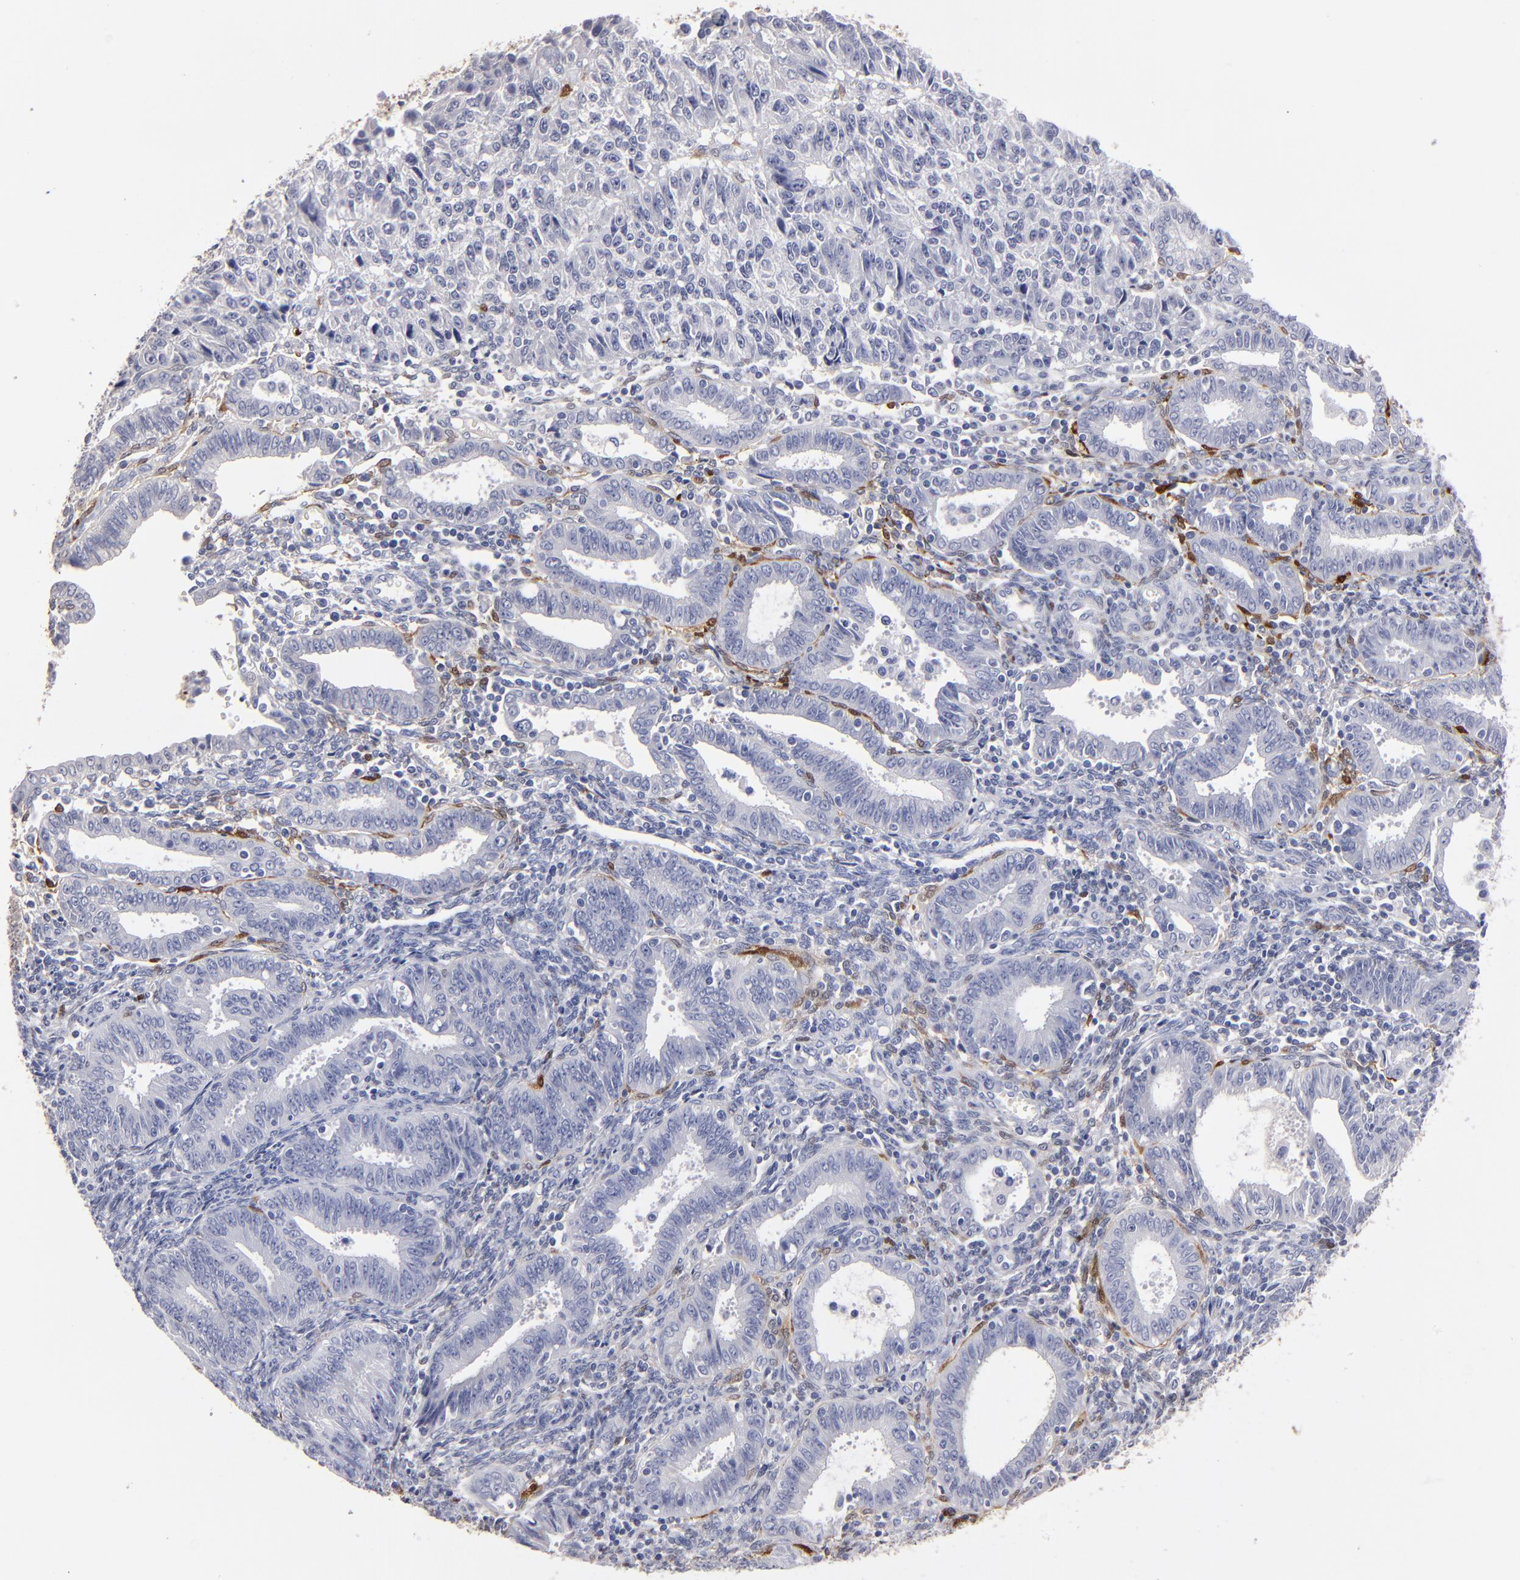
{"staining": {"intensity": "moderate", "quantity": "<25%", "location": "cytoplasmic/membranous"}, "tissue": "endometrial cancer", "cell_type": "Tumor cells", "image_type": "cancer", "snomed": [{"axis": "morphology", "description": "Adenocarcinoma, NOS"}, {"axis": "topography", "description": "Endometrium"}], "caption": "Endometrial cancer stained with IHC reveals moderate cytoplasmic/membranous positivity in approximately <25% of tumor cells.", "gene": "FABP4", "patient": {"sex": "female", "age": 42}}